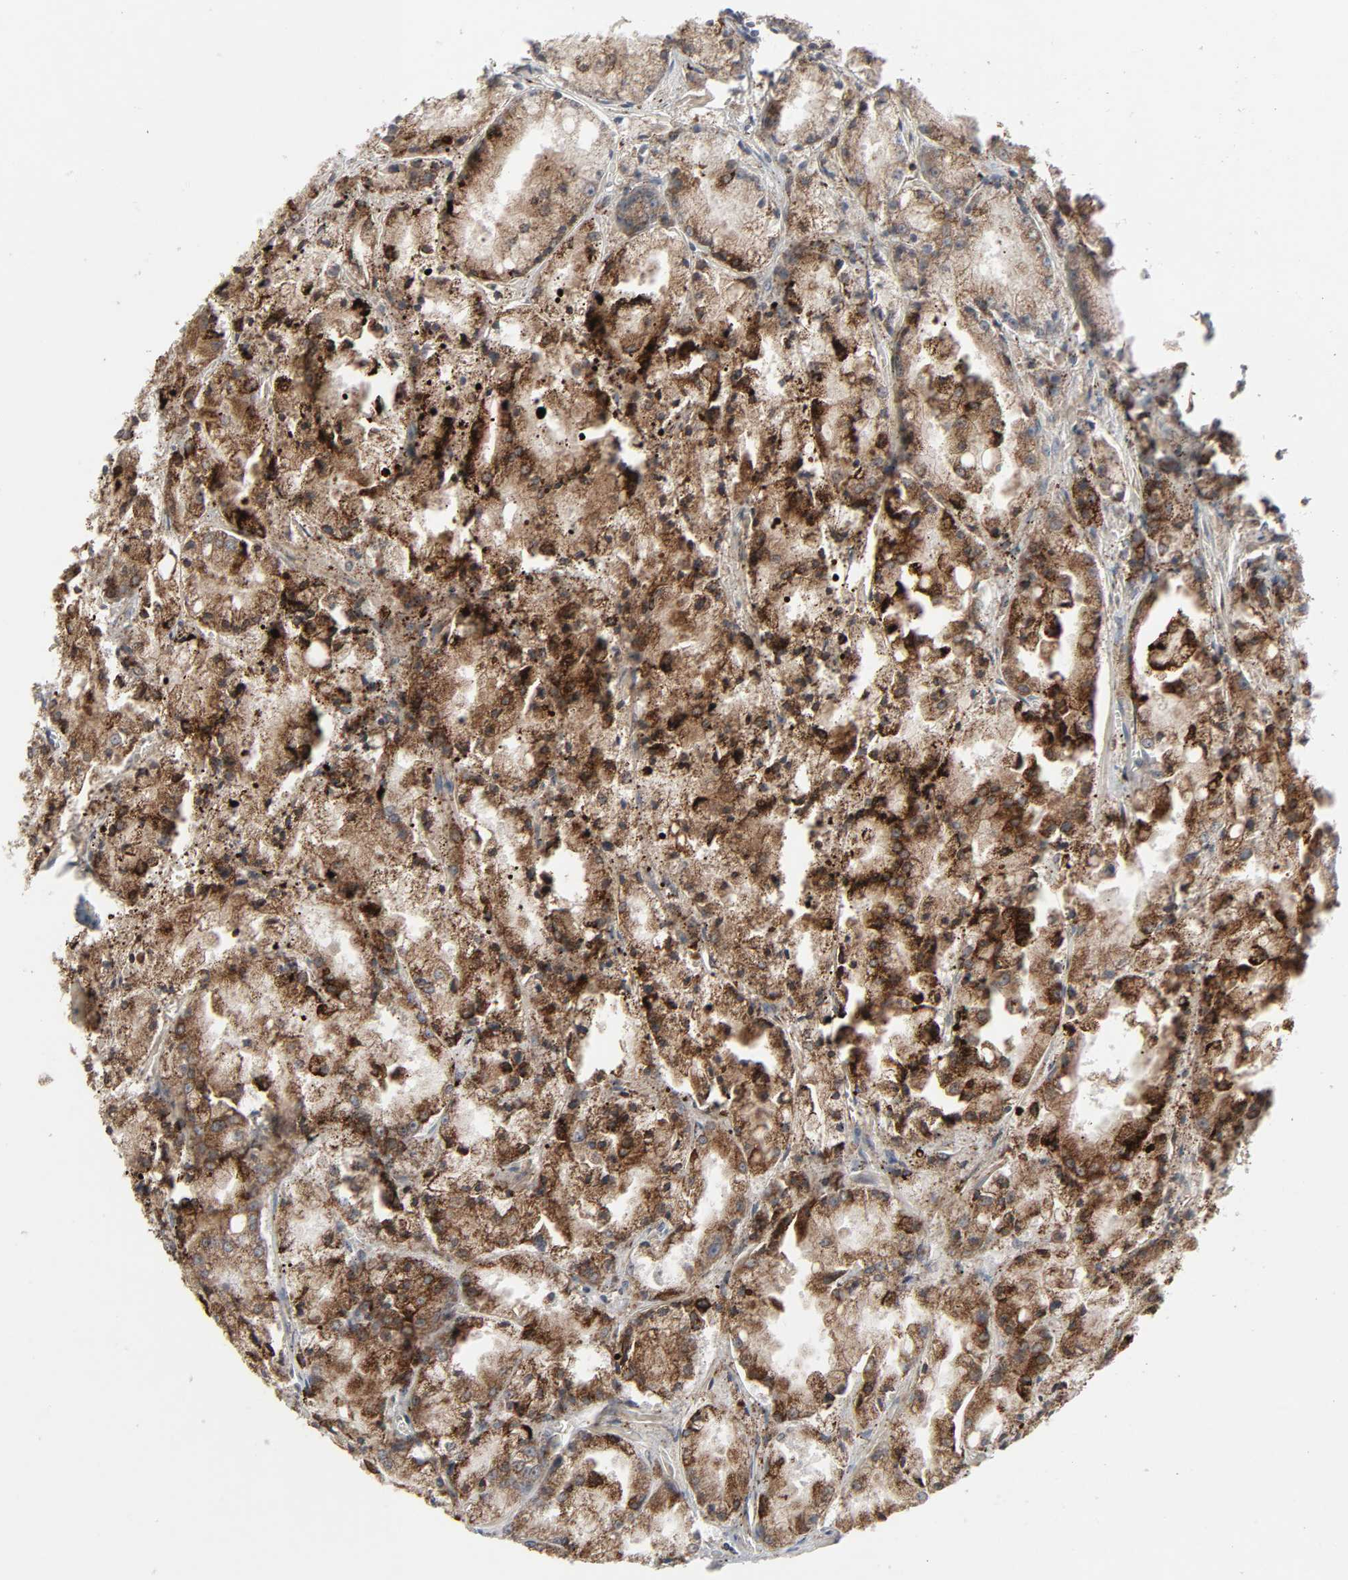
{"staining": {"intensity": "strong", "quantity": ">75%", "location": "cytoplasmic/membranous"}, "tissue": "prostate cancer", "cell_type": "Tumor cells", "image_type": "cancer", "snomed": [{"axis": "morphology", "description": "Adenocarcinoma, Low grade"}, {"axis": "topography", "description": "Prostate"}], "caption": "Prostate low-grade adenocarcinoma stained with DAB (3,3'-diaminobenzidine) IHC exhibits high levels of strong cytoplasmic/membranous positivity in approximately >75% of tumor cells.", "gene": "ADCY4", "patient": {"sex": "male", "age": 64}}